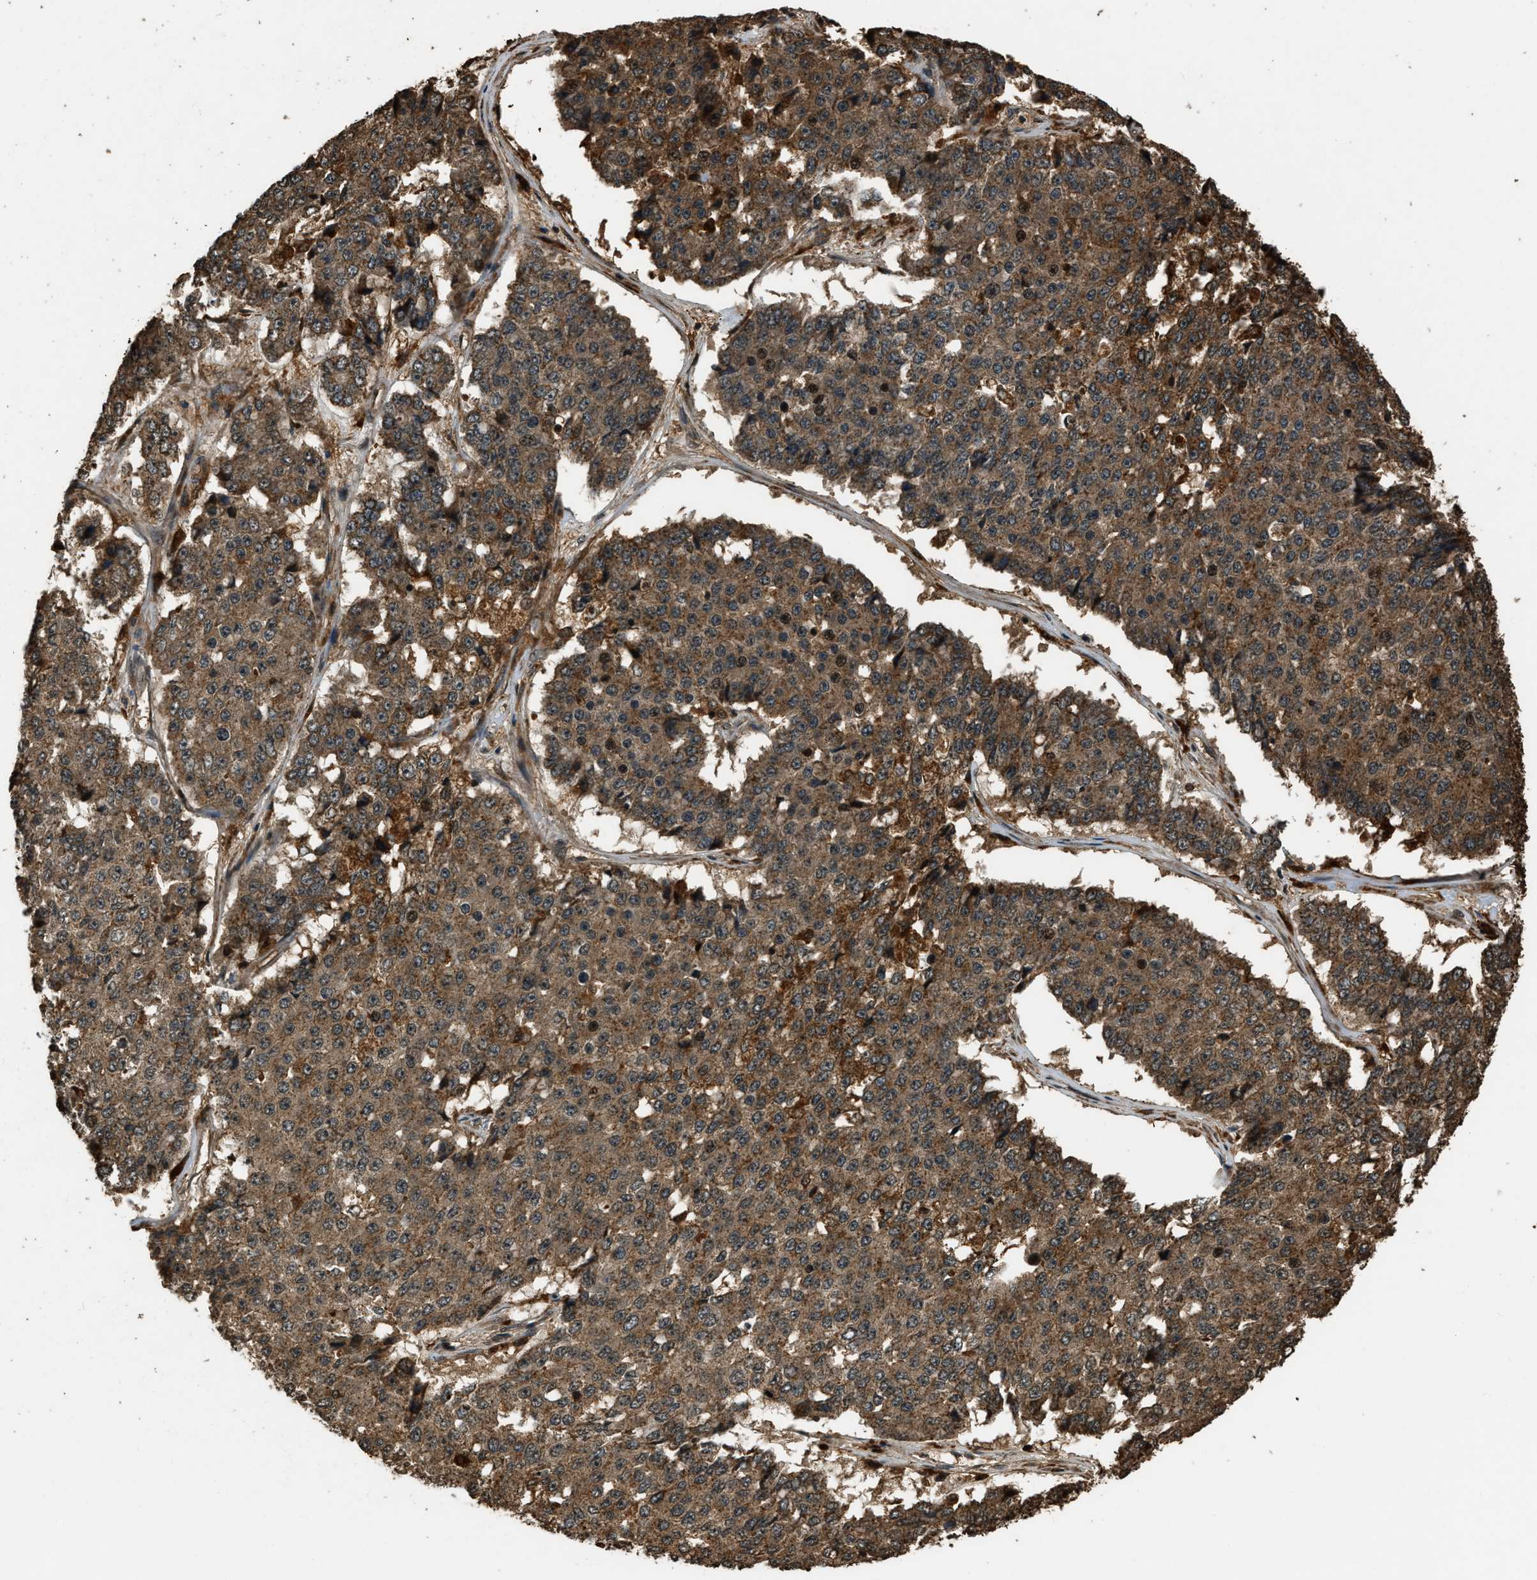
{"staining": {"intensity": "moderate", "quantity": ">75%", "location": "cytoplasmic/membranous"}, "tissue": "pancreatic cancer", "cell_type": "Tumor cells", "image_type": "cancer", "snomed": [{"axis": "morphology", "description": "Adenocarcinoma, NOS"}, {"axis": "topography", "description": "Pancreas"}], "caption": "Pancreatic cancer (adenocarcinoma) stained for a protein (brown) exhibits moderate cytoplasmic/membranous positive positivity in approximately >75% of tumor cells.", "gene": "RAP2A", "patient": {"sex": "male", "age": 50}}